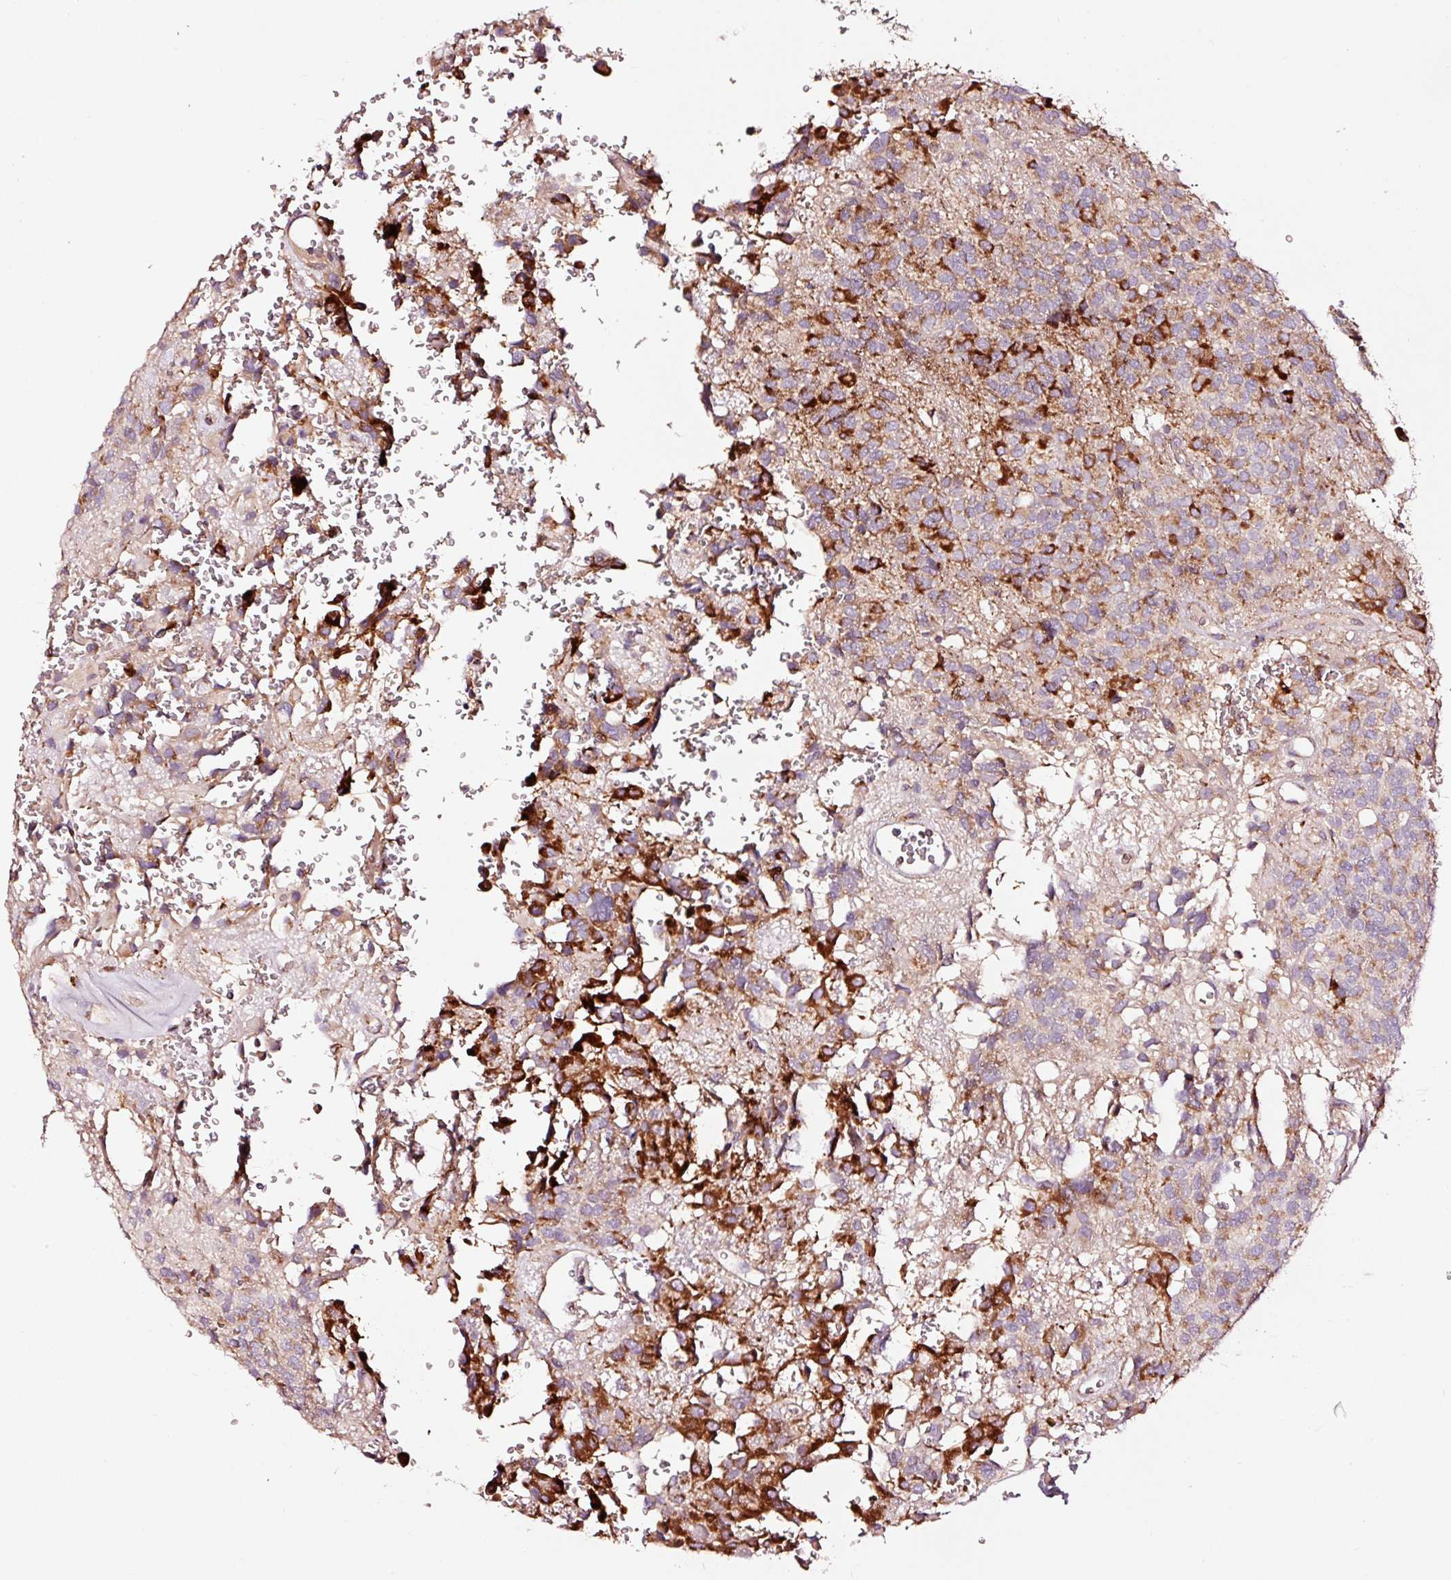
{"staining": {"intensity": "strong", "quantity": "<25%", "location": "cytoplasmic/membranous"}, "tissue": "glioma", "cell_type": "Tumor cells", "image_type": "cancer", "snomed": [{"axis": "morphology", "description": "Glioma, malignant, Low grade"}, {"axis": "topography", "description": "Brain"}], "caption": "DAB immunohistochemical staining of malignant glioma (low-grade) demonstrates strong cytoplasmic/membranous protein expression in approximately <25% of tumor cells.", "gene": "TPM1", "patient": {"sex": "male", "age": 56}}